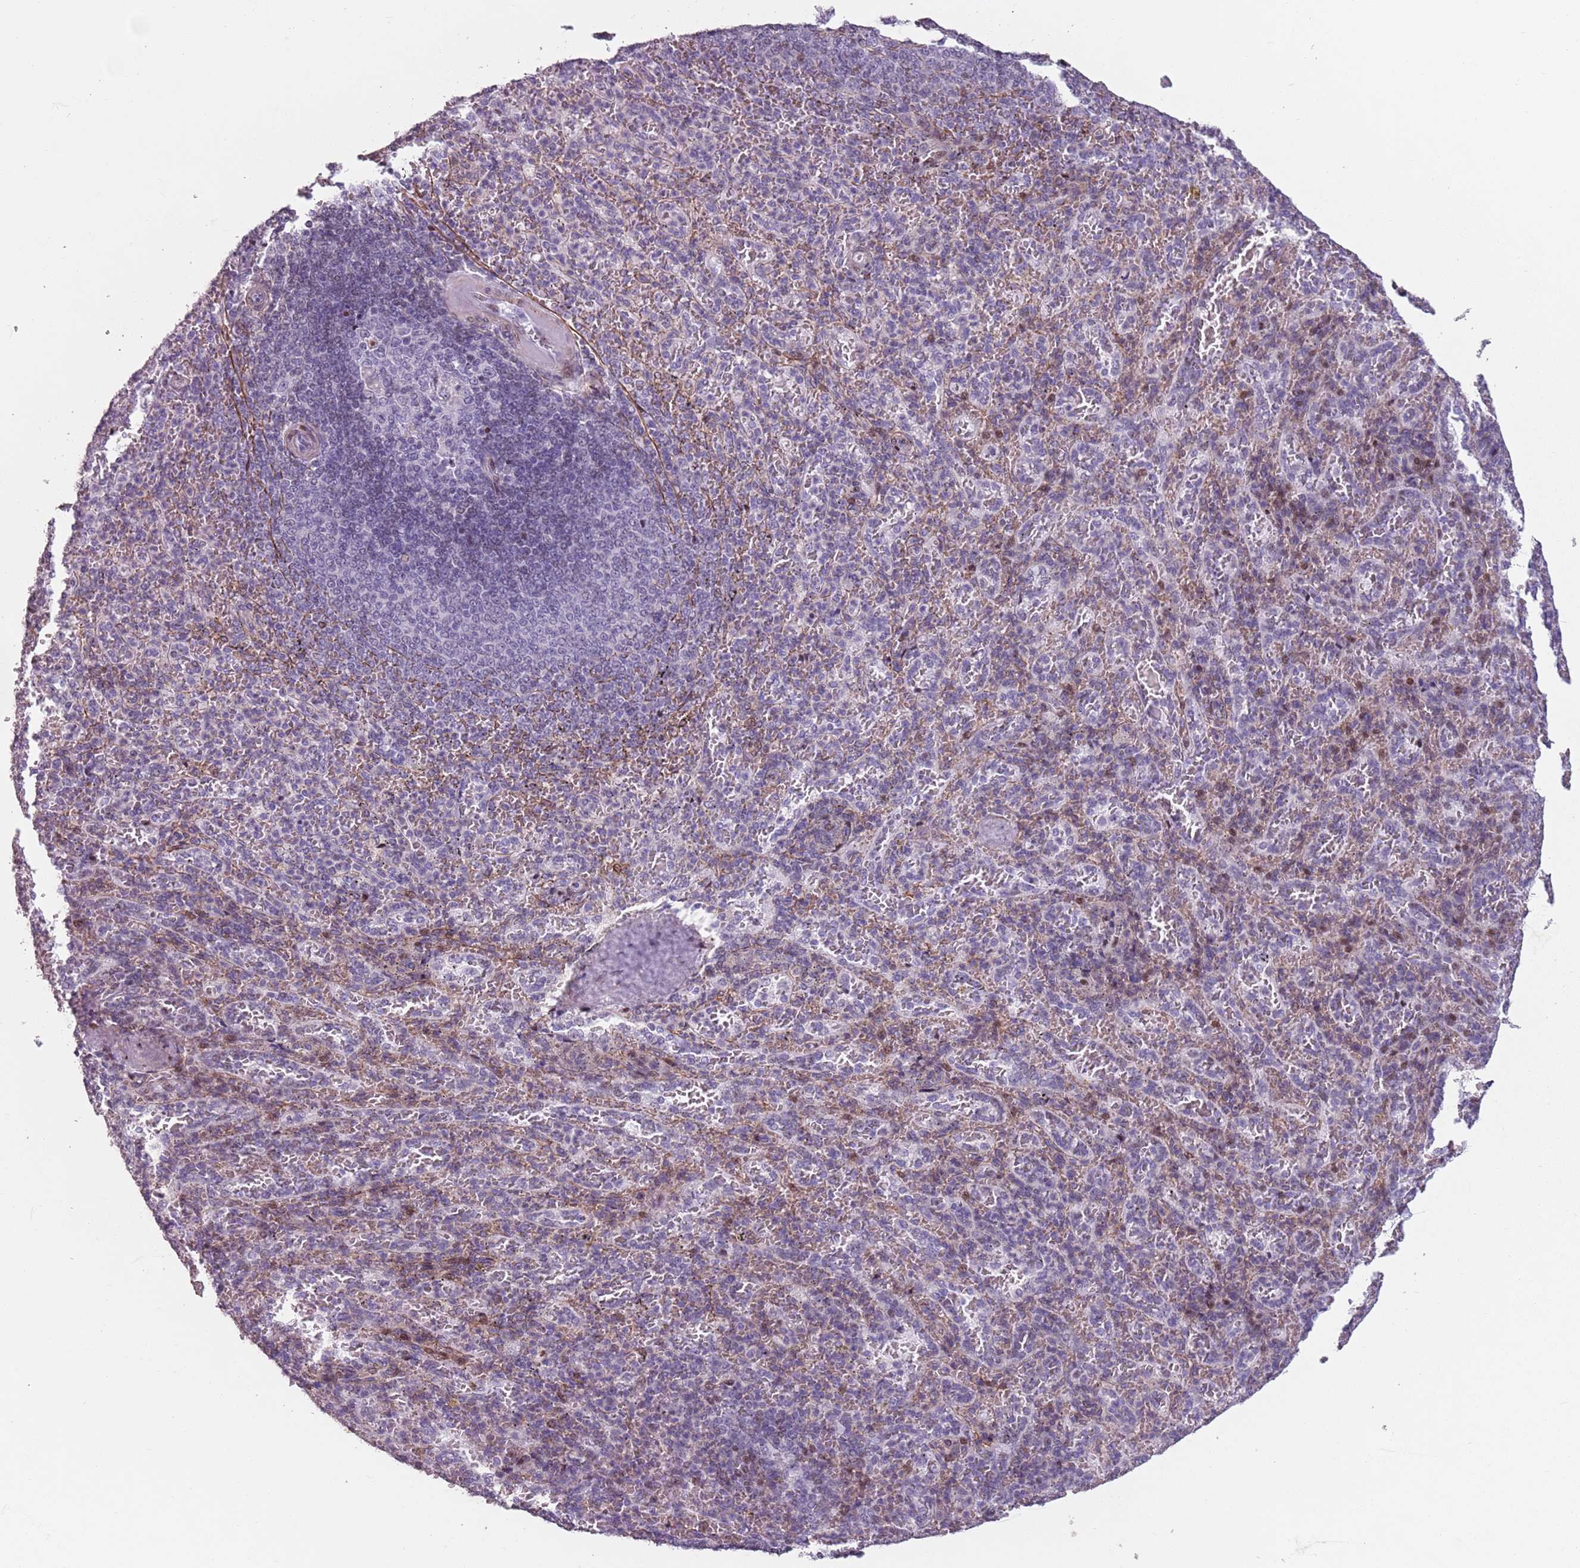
{"staining": {"intensity": "negative", "quantity": "none", "location": "none"}, "tissue": "spleen", "cell_type": "Cells in red pulp", "image_type": "normal", "snomed": [{"axis": "morphology", "description": "Normal tissue, NOS"}, {"axis": "topography", "description": "Spleen"}], "caption": "Spleen was stained to show a protein in brown. There is no significant staining in cells in red pulp. (DAB immunohistochemistry with hematoxylin counter stain).", "gene": "TMC4", "patient": {"sex": "female", "age": 21}}